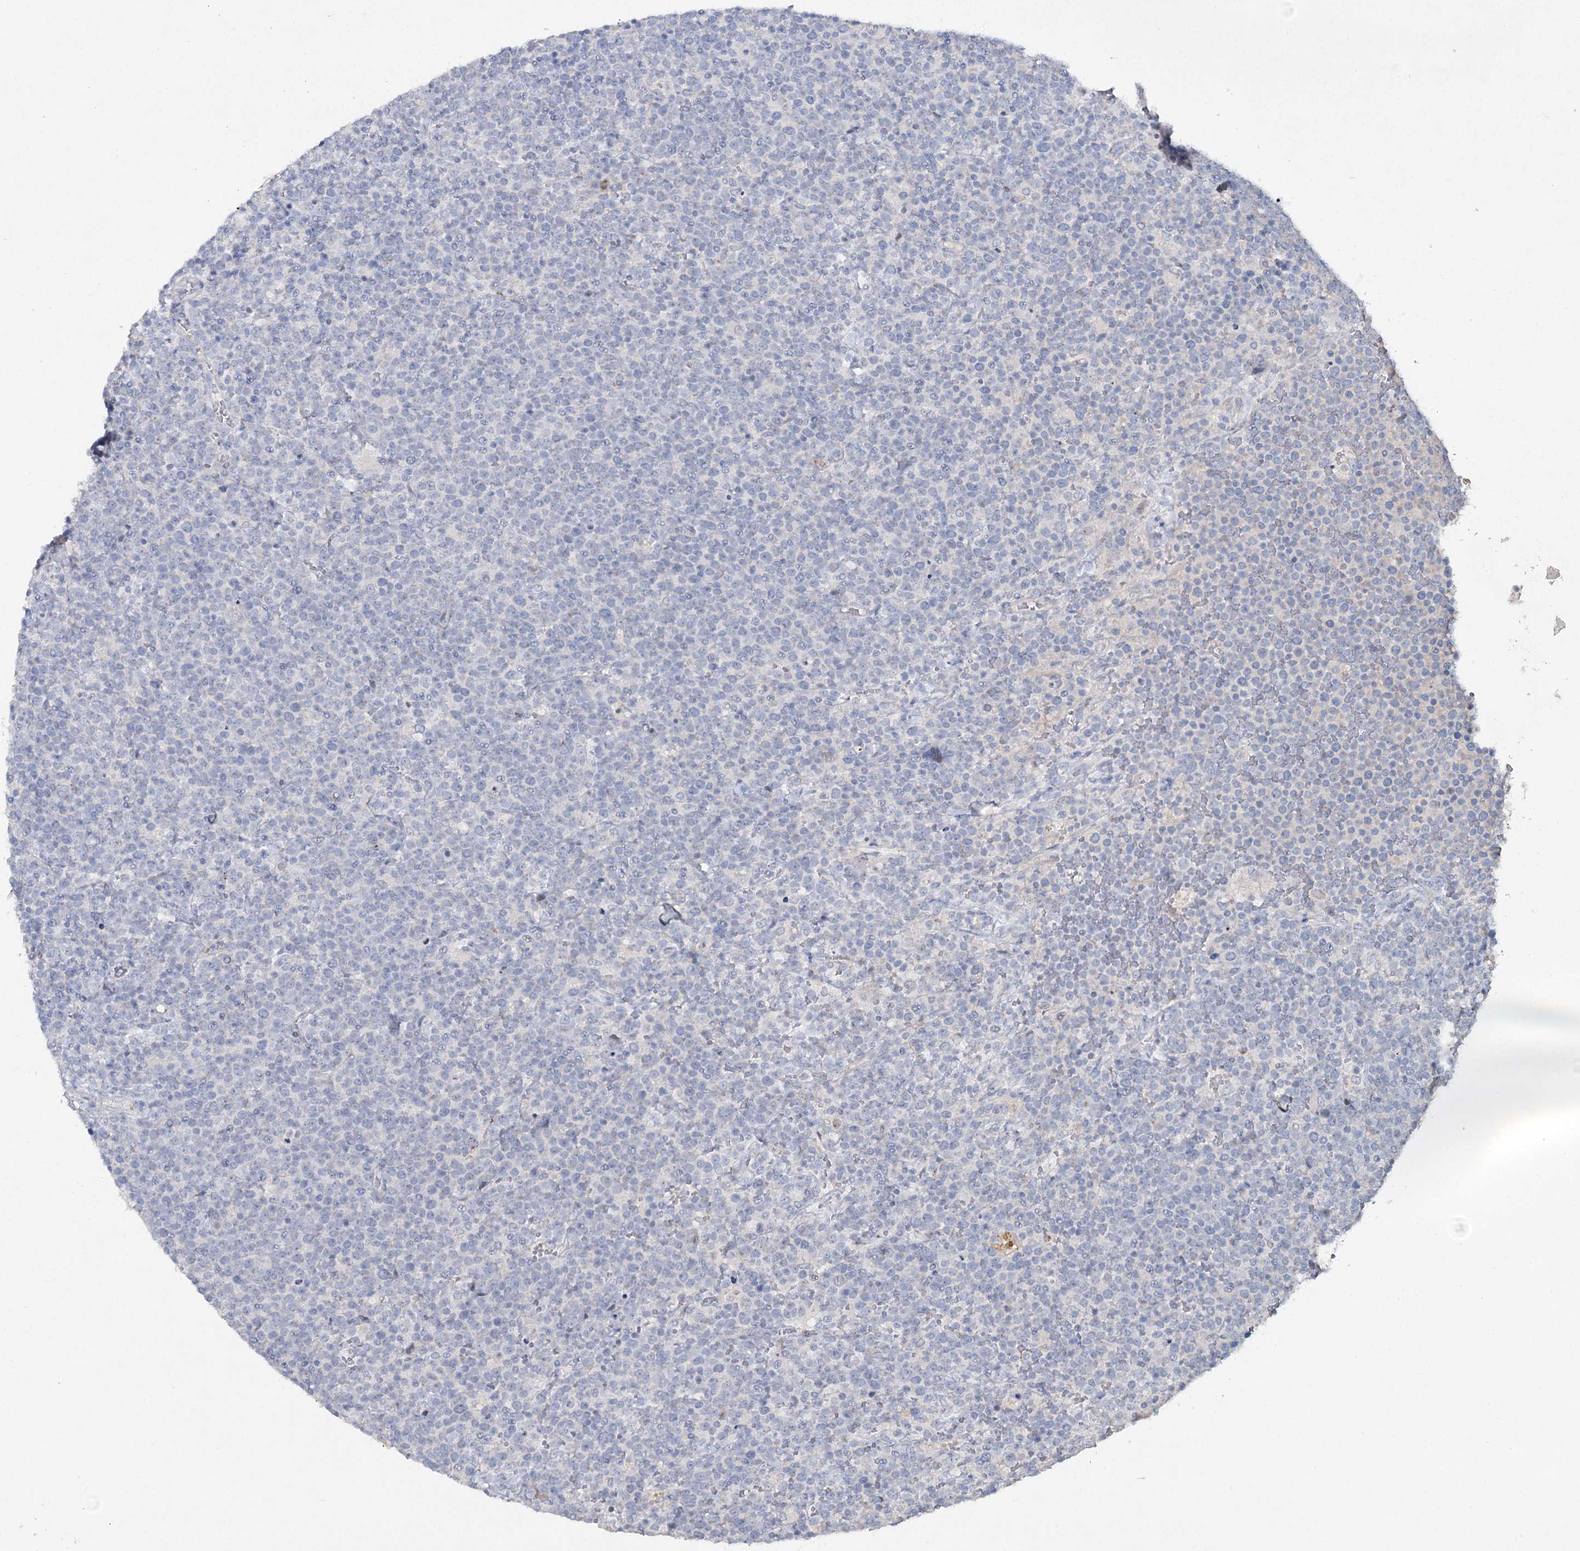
{"staining": {"intensity": "negative", "quantity": "none", "location": "none"}, "tissue": "lymphoma", "cell_type": "Tumor cells", "image_type": "cancer", "snomed": [{"axis": "morphology", "description": "Malignant lymphoma, non-Hodgkin's type, High grade"}, {"axis": "topography", "description": "Lymph node"}], "caption": "High power microscopy histopathology image of an immunohistochemistry micrograph of high-grade malignant lymphoma, non-Hodgkin's type, revealing no significant positivity in tumor cells. (DAB (3,3'-diaminobenzidine) immunohistochemistry (IHC) with hematoxylin counter stain).", "gene": "RFX6", "patient": {"sex": "male", "age": 61}}